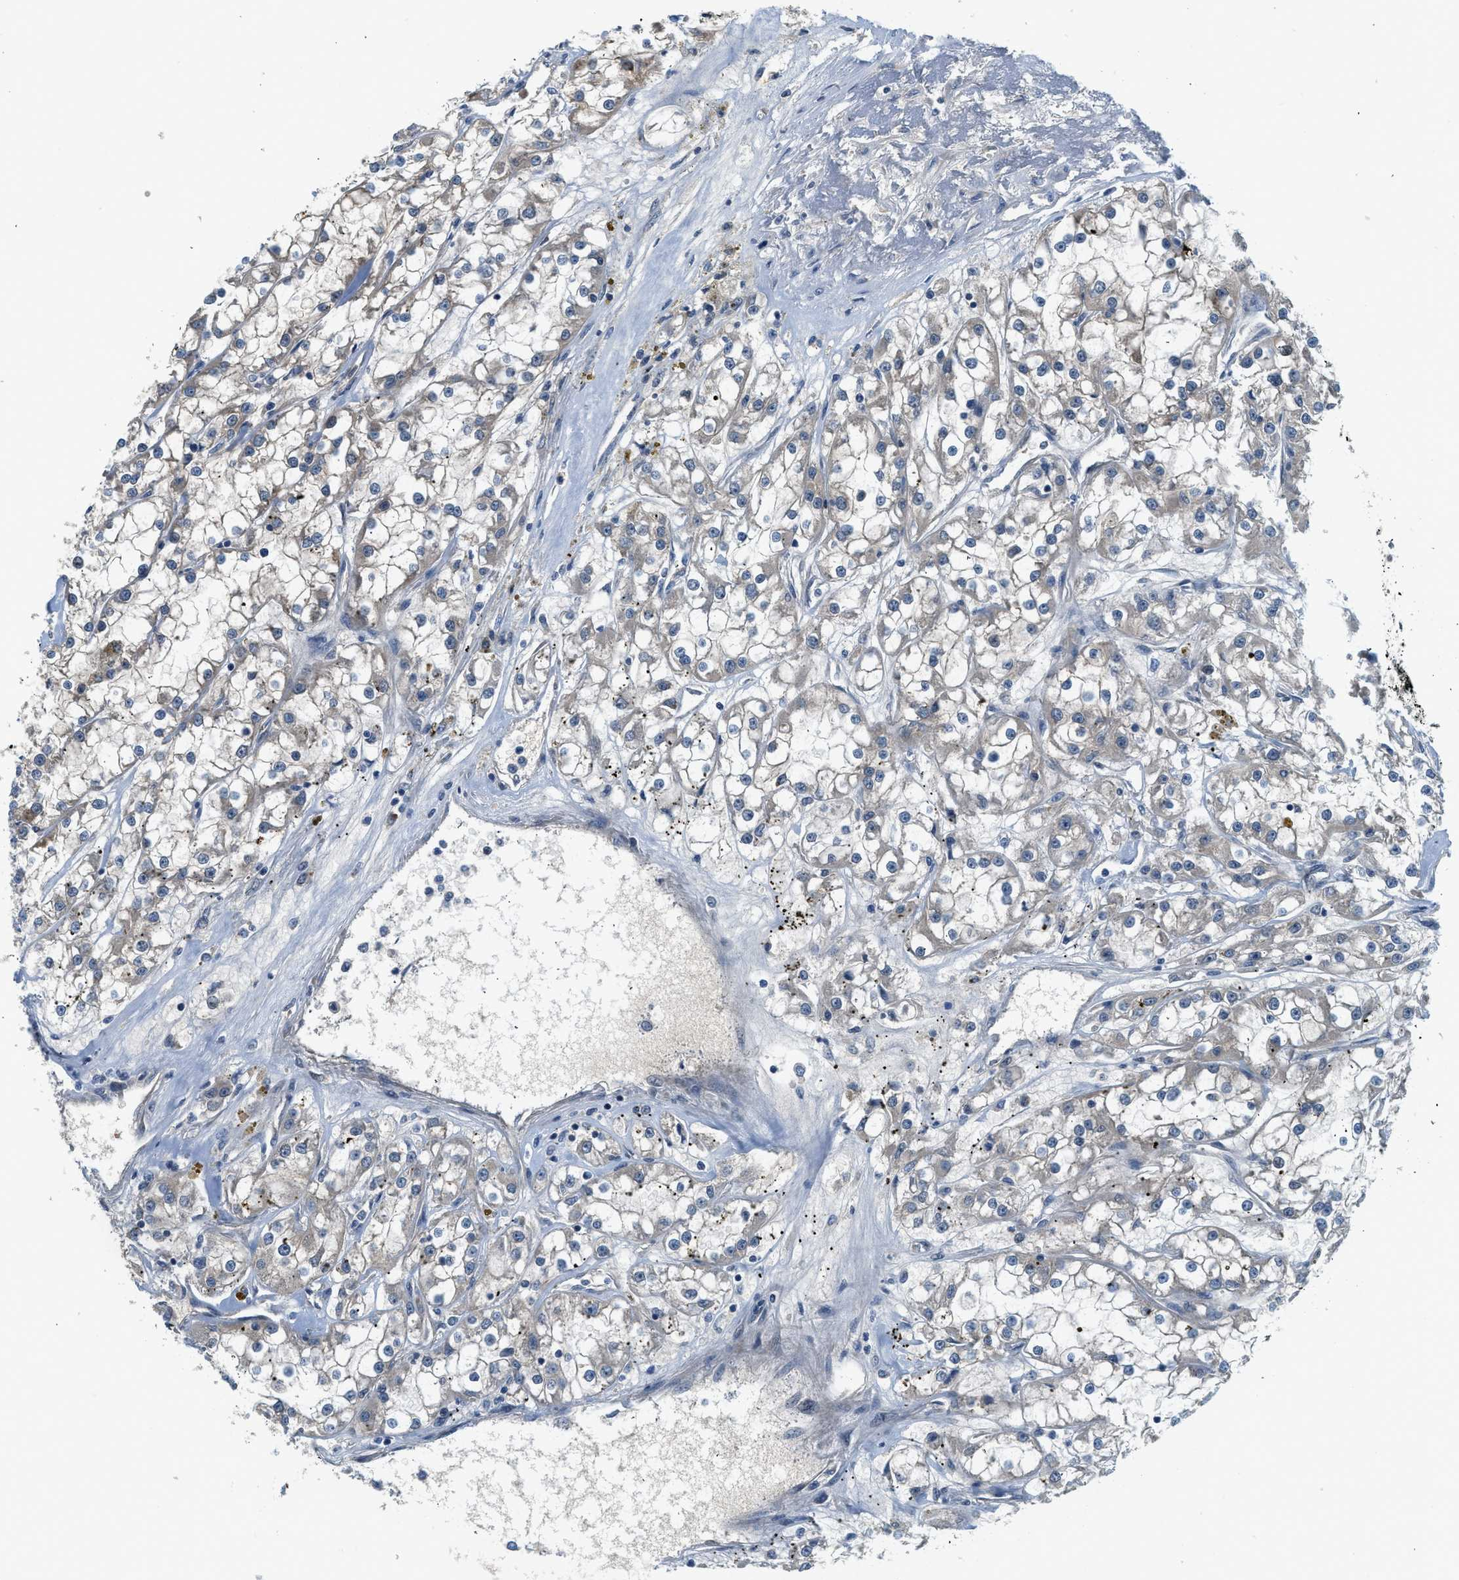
{"staining": {"intensity": "weak", "quantity": "<25%", "location": "cytoplasmic/membranous"}, "tissue": "renal cancer", "cell_type": "Tumor cells", "image_type": "cancer", "snomed": [{"axis": "morphology", "description": "Adenocarcinoma, NOS"}, {"axis": "topography", "description": "Kidney"}], "caption": "Tumor cells are negative for protein expression in human renal cancer.", "gene": "KCNK1", "patient": {"sex": "female", "age": 52}}